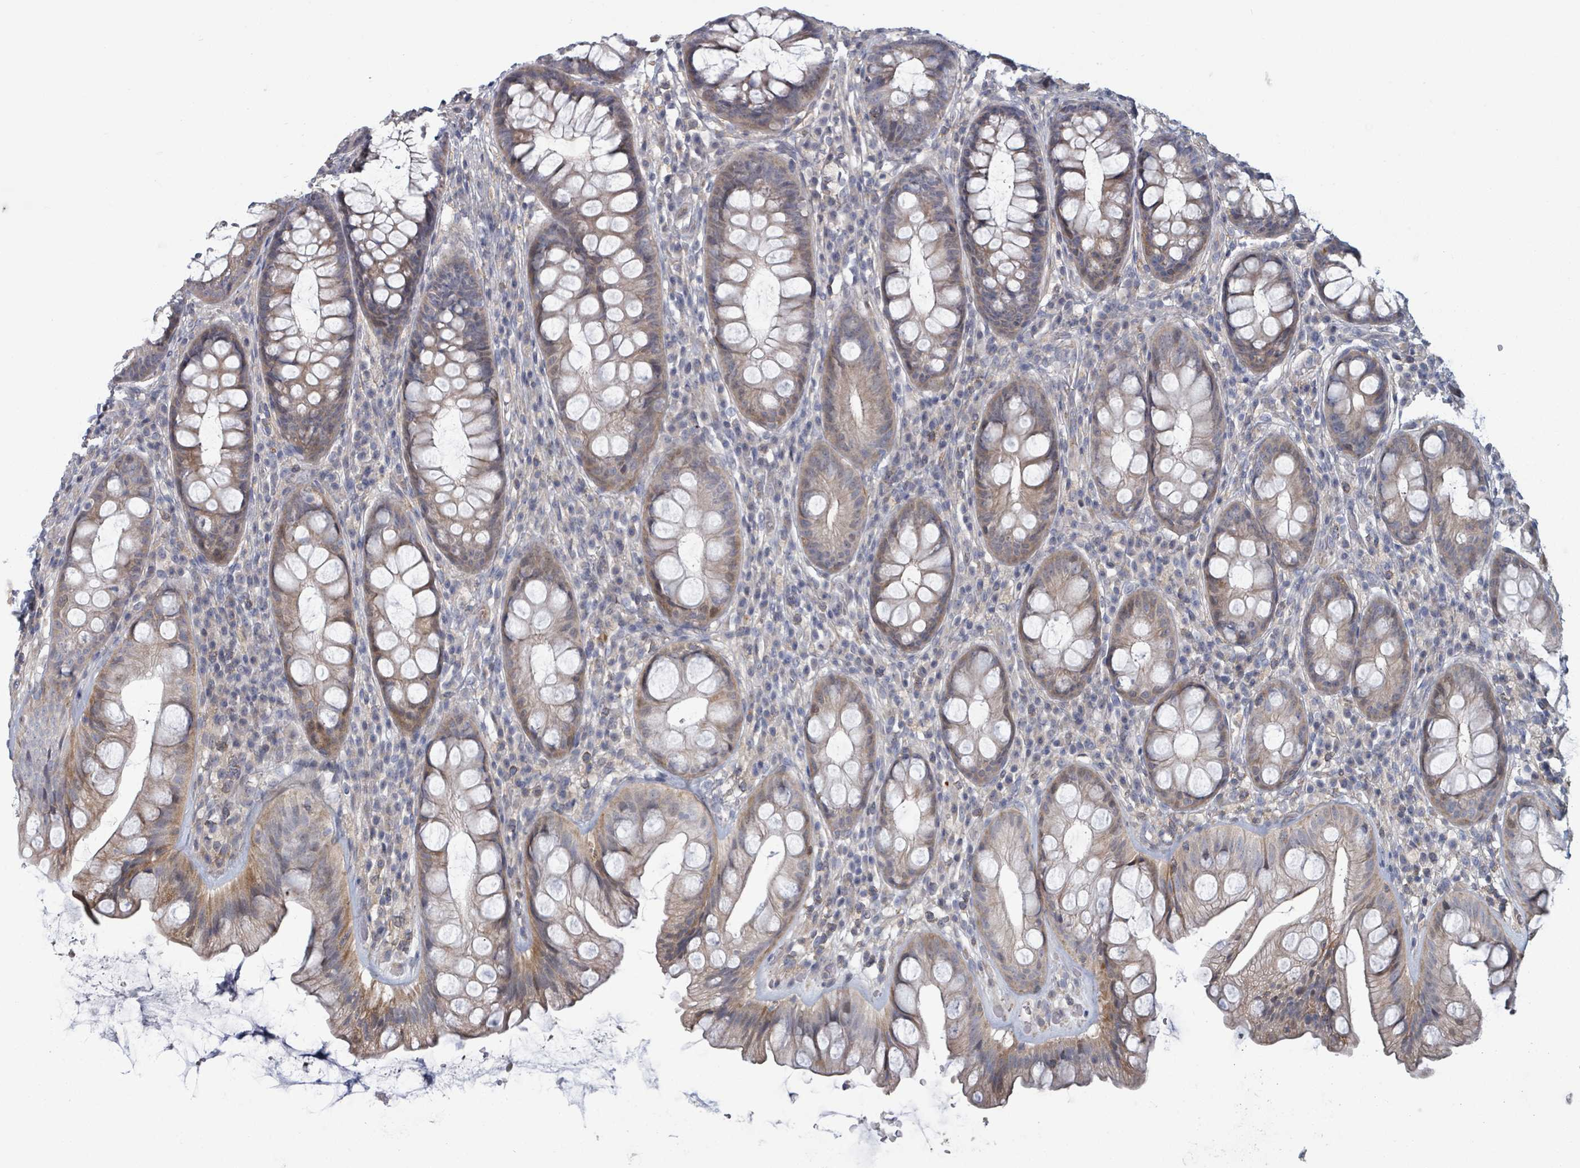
{"staining": {"intensity": "moderate", "quantity": "25%-75%", "location": "cytoplasmic/membranous"}, "tissue": "rectum", "cell_type": "Glandular cells", "image_type": "normal", "snomed": [{"axis": "morphology", "description": "Normal tissue, NOS"}, {"axis": "topography", "description": "Rectum"}], "caption": "IHC of benign human rectum reveals medium levels of moderate cytoplasmic/membranous positivity in about 25%-75% of glandular cells.", "gene": "GABBR1", "patient": {"sex": "male", "age": 74}}